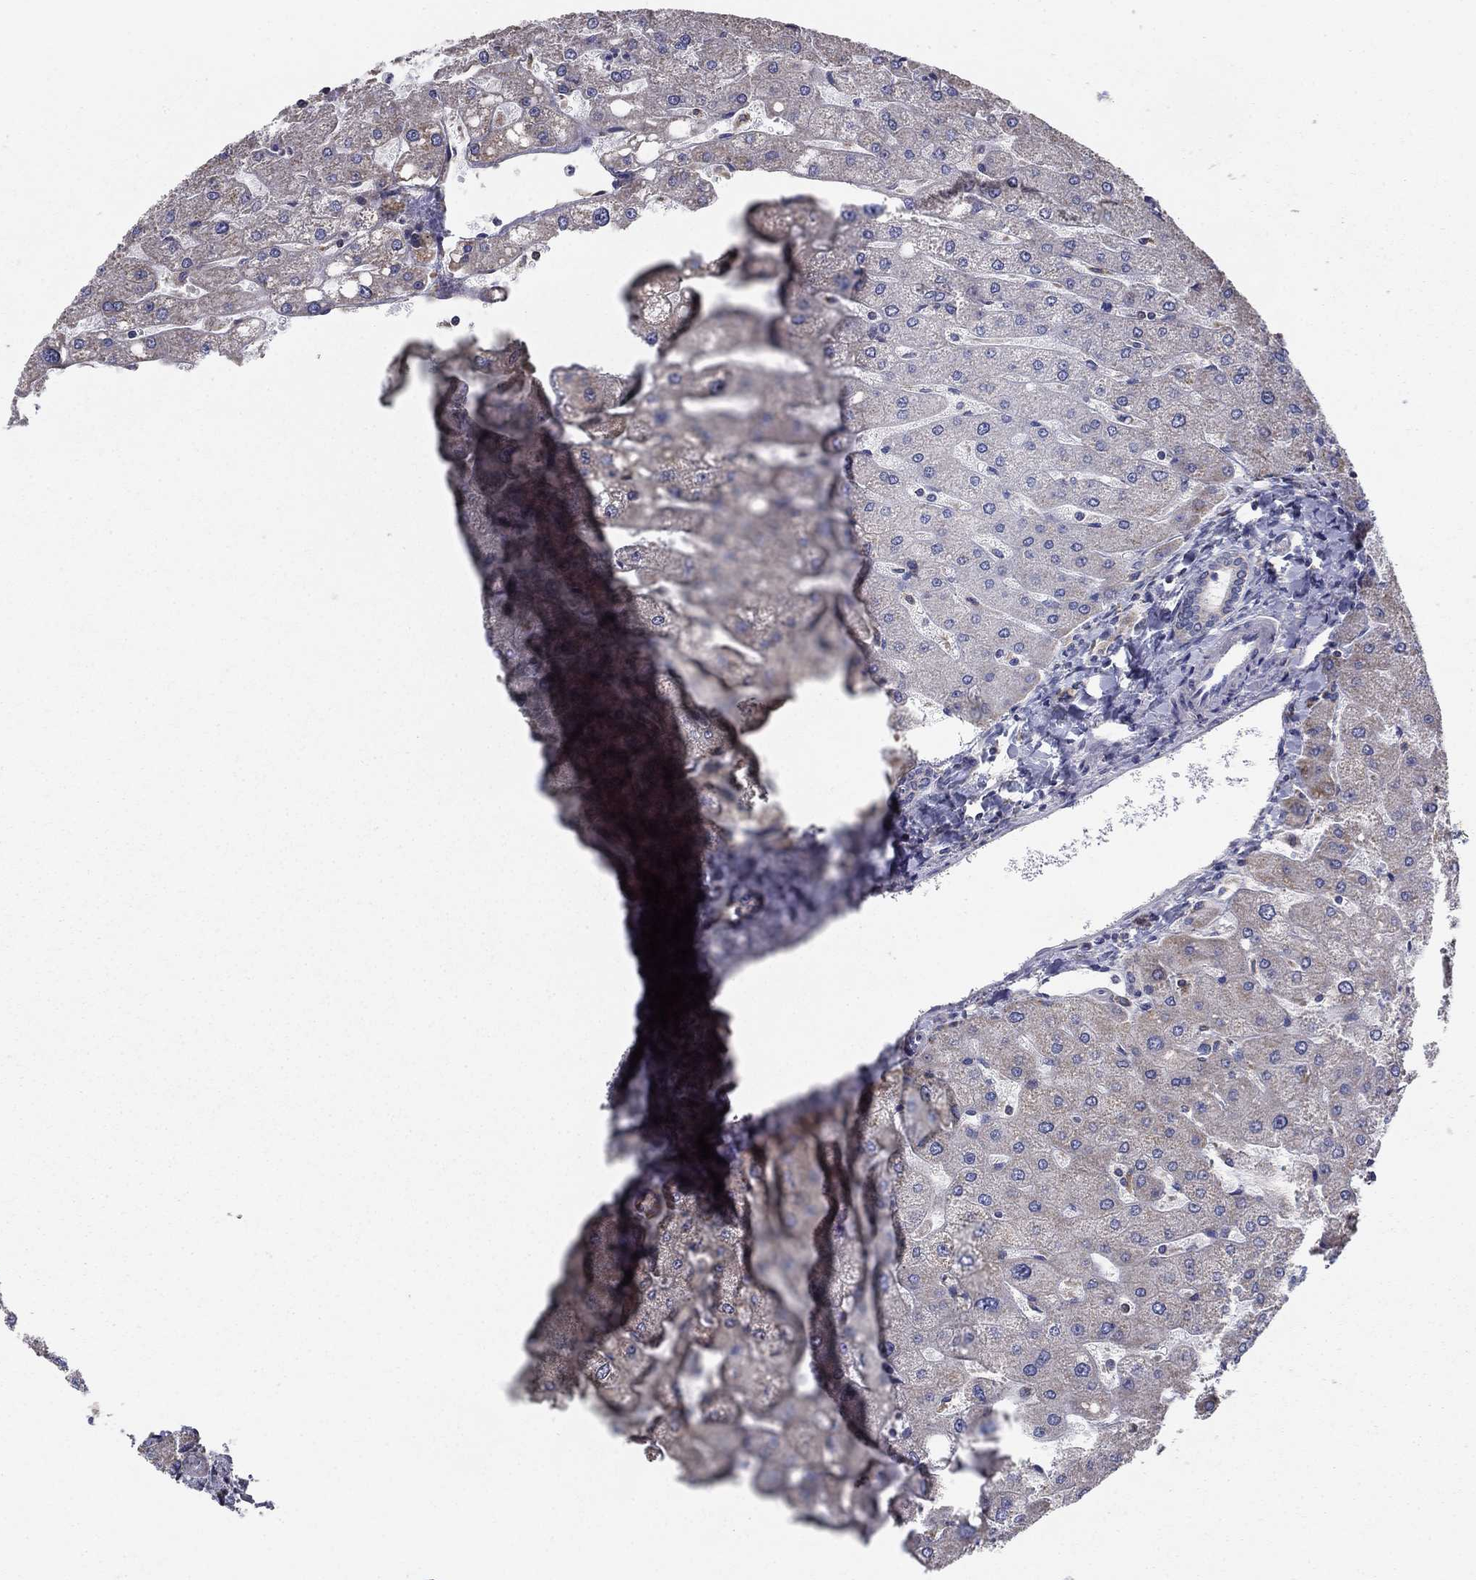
{"staining": {"intensity": "negative", "quantity": "none", "location": "none"}, "tissue": "liver", "cell_type": "Cholangiocytes", "image_type": "normal", "snomed": [{"axis": "morphology", "description": "Normal tissue, NOS"}, {"axis": "topography", "description": "Liver"}], "caption": "Benign liver was stained to show a protein in brown. There is no significant expression in cholangiocytes. (IHC, brightfield microscopy, high magnification).", "gene": "NME5", "patient": {"sex": "male", "age": 67}}